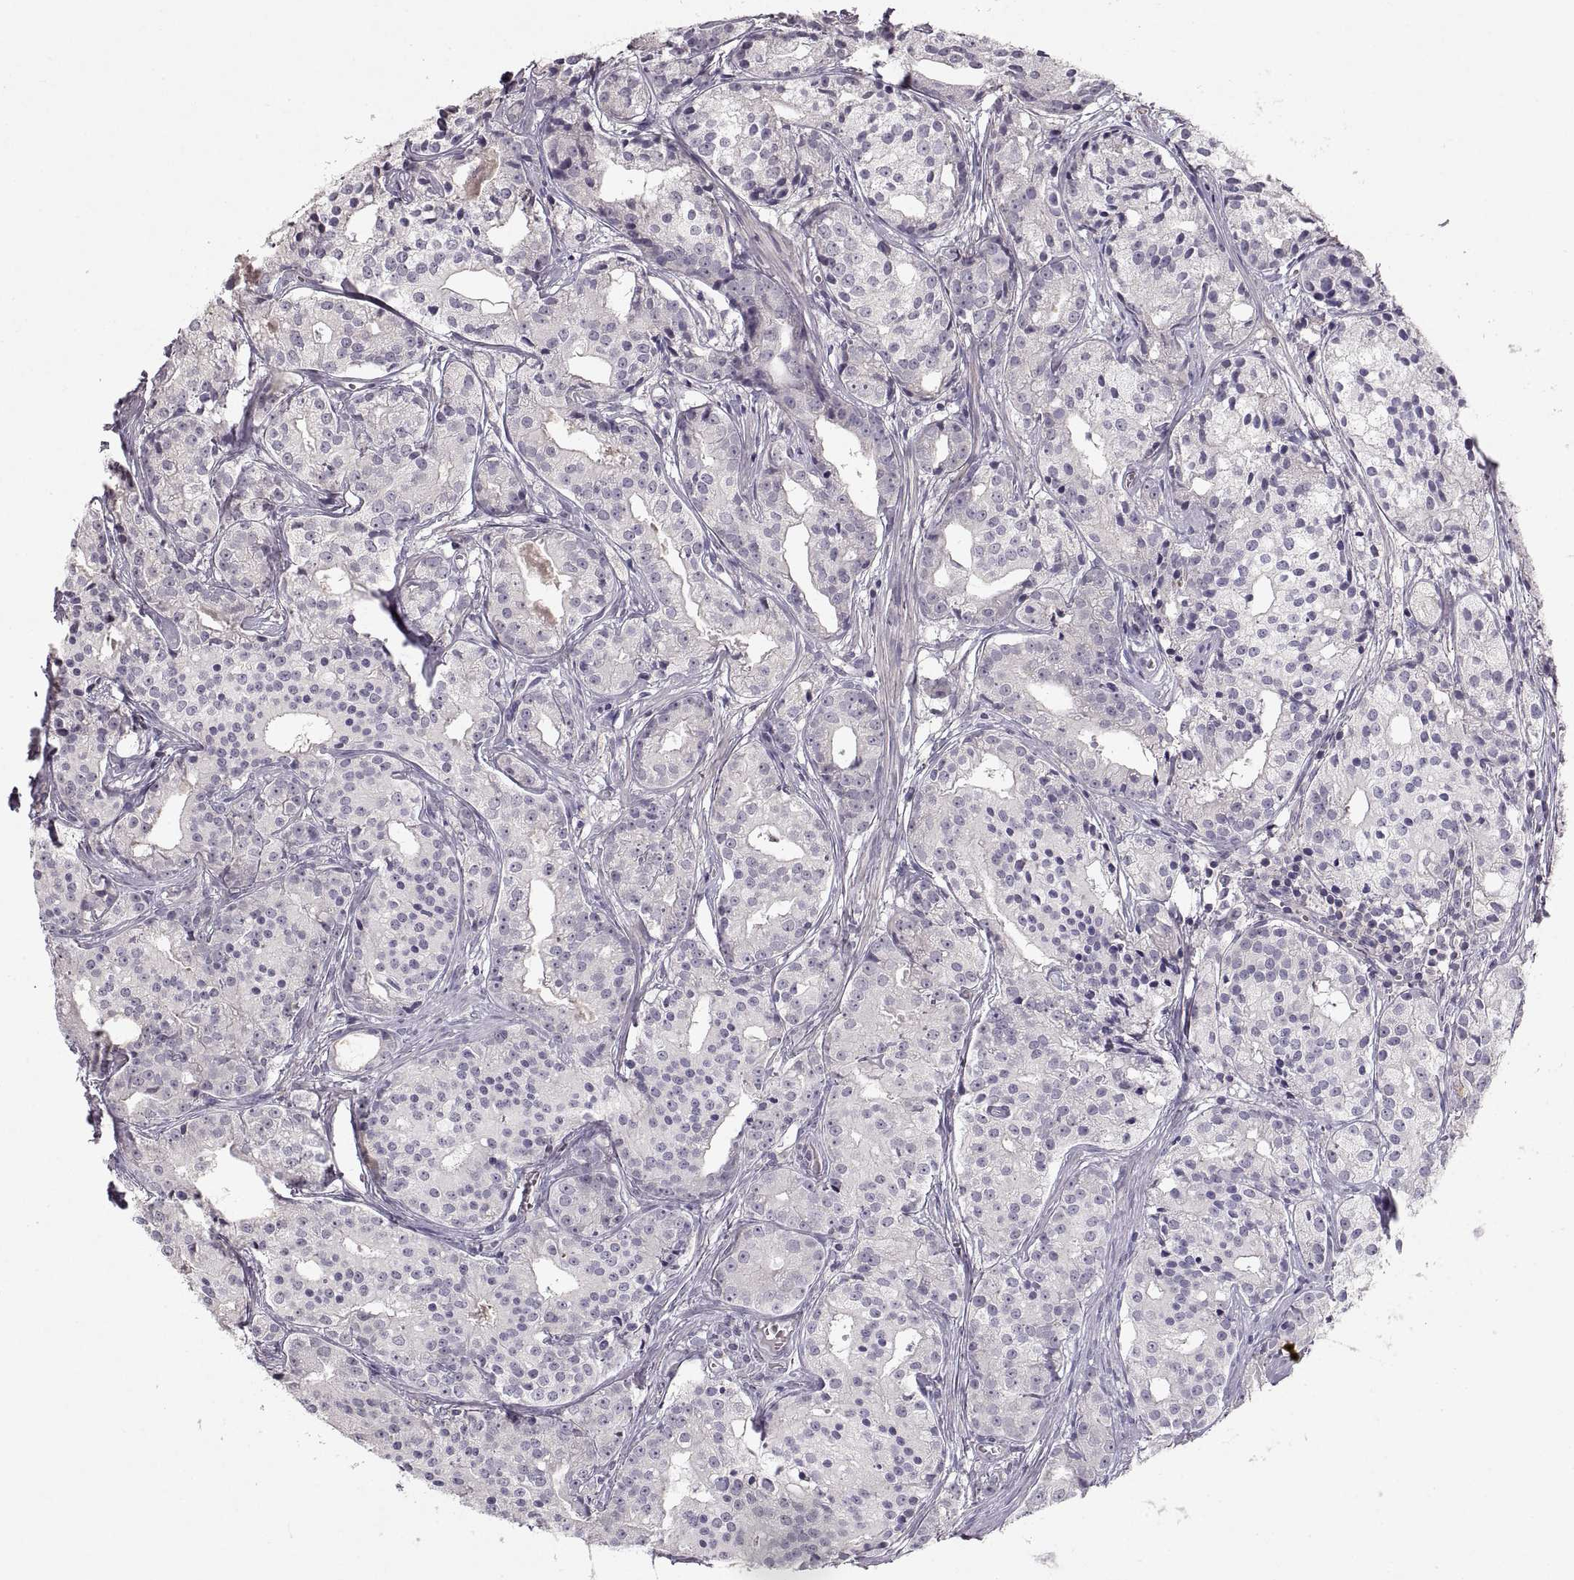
{"staining": {"intensity": "negative", "quantity": "none", "location": "none"}, "tissue": "prostate cancer", "cell_type": "Tumor cells", "image_type": "cancer", "snomed": [{"axis": "morphology", "description": "Adenocarcinoma, Medium grade"}, {"axis": "topography", "description": "Prostate"}], "caption": "A photomicrograph of prostate cancer stained for a protein reveals no brown staining in tumor cells.", "gene": "ADAM11", "patient": {"sex": "male", "age": 74}}